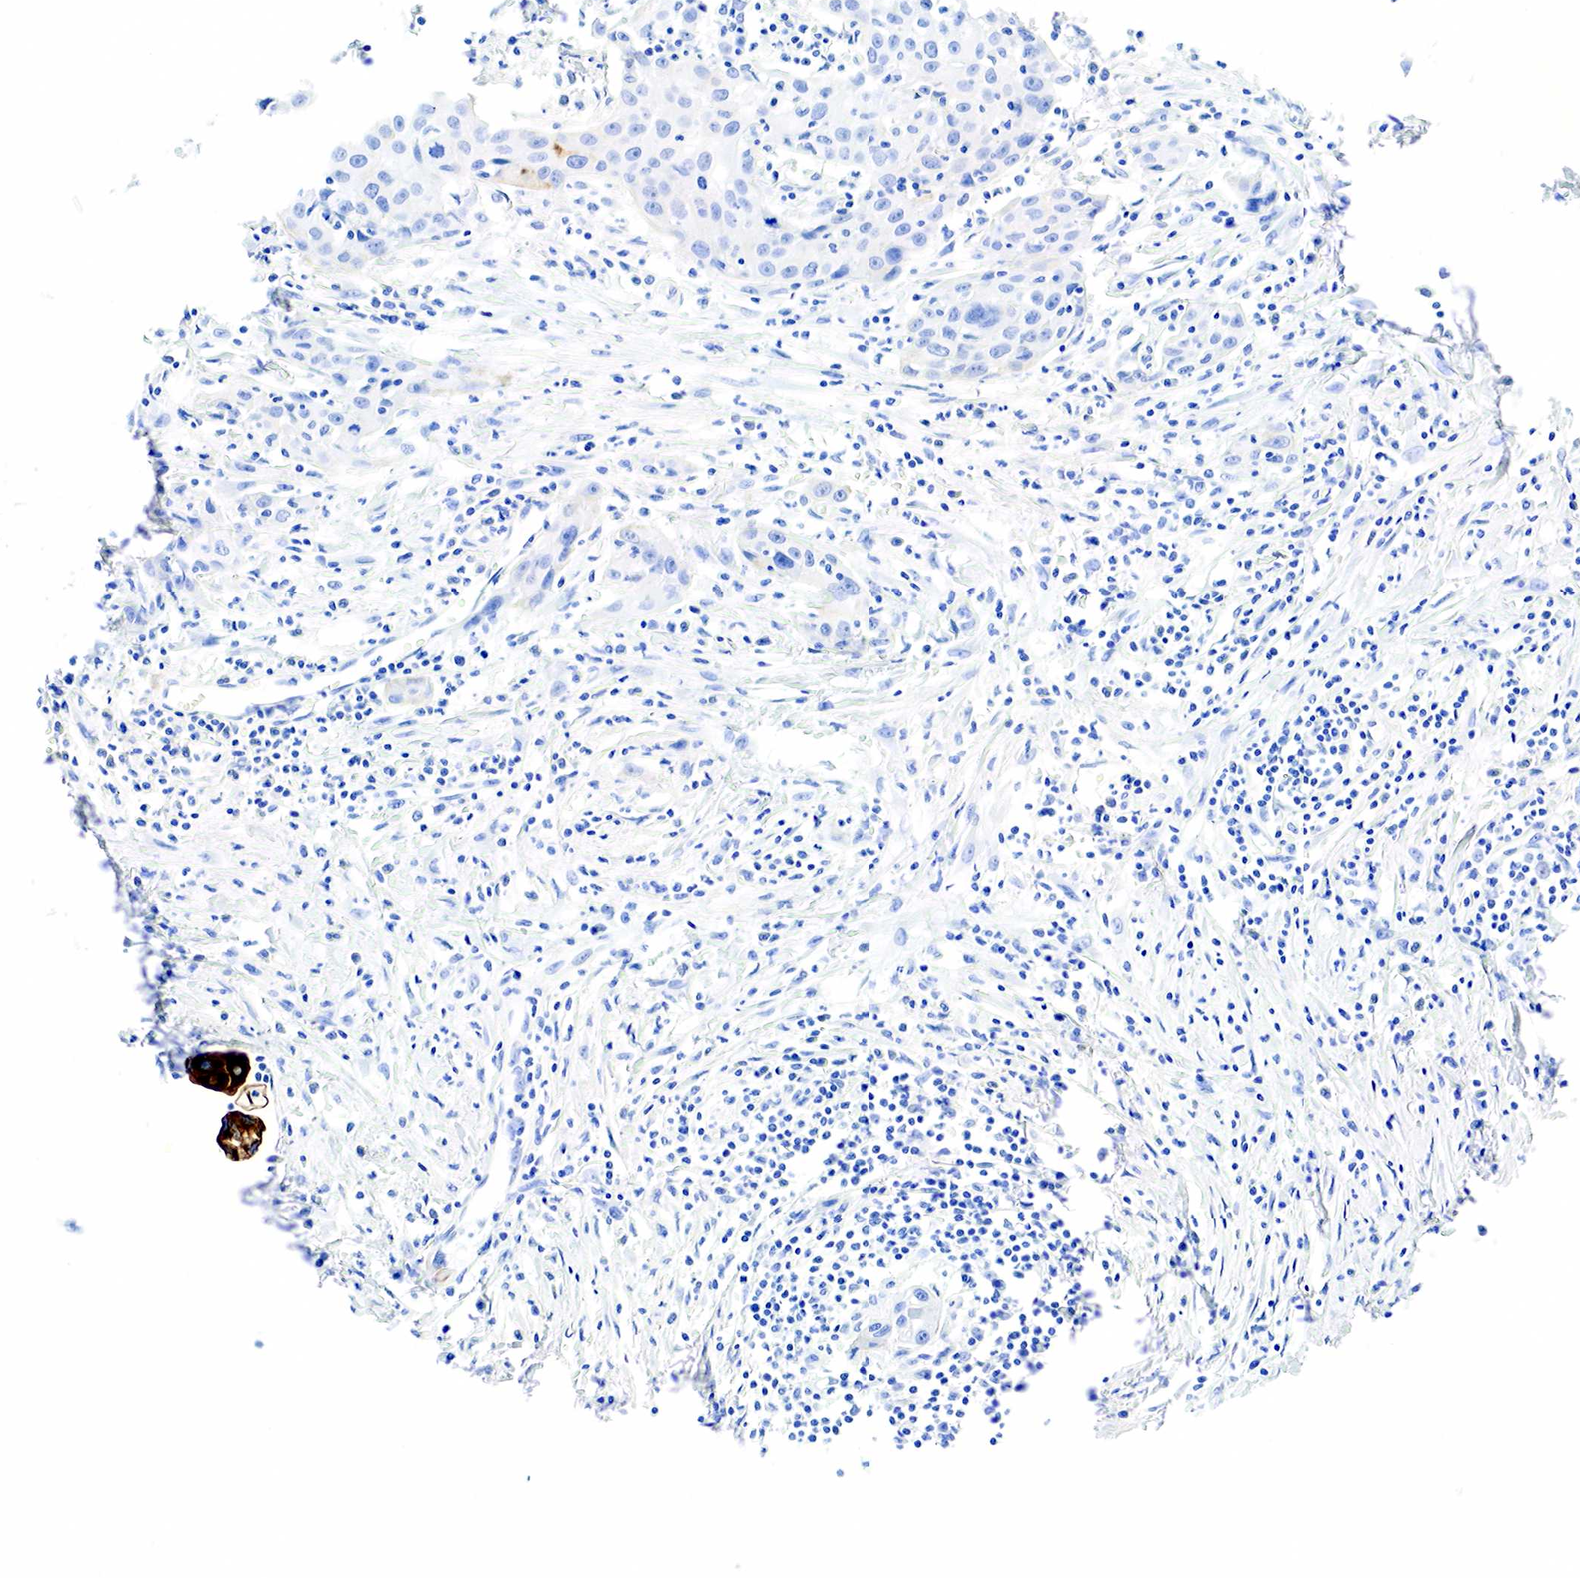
{"staining": {"intensity": "moderate", "quantity": "<25%", "location": "cytoplasmic/membranous"}, "tissue": "urothelial cancer", "cell_type": "Tumor cells", "image_type": "cancer", "snomed": [{"axis": "morphology", "description": "Urothelial carcinoma, High grade"}, {"axis": "topography", "description": "Urinary bladder"}], "caption": "This photomicrograph displays urothelial cancer stained with immunohistochemistry to label a protein in brown. The cytoplasmic/membranous of tumor cells show moderate positivity for the protein. Nuclei are counter-stained blue.", "gene": "KRT18", "patient": {"sex": "male", "age": 66}}